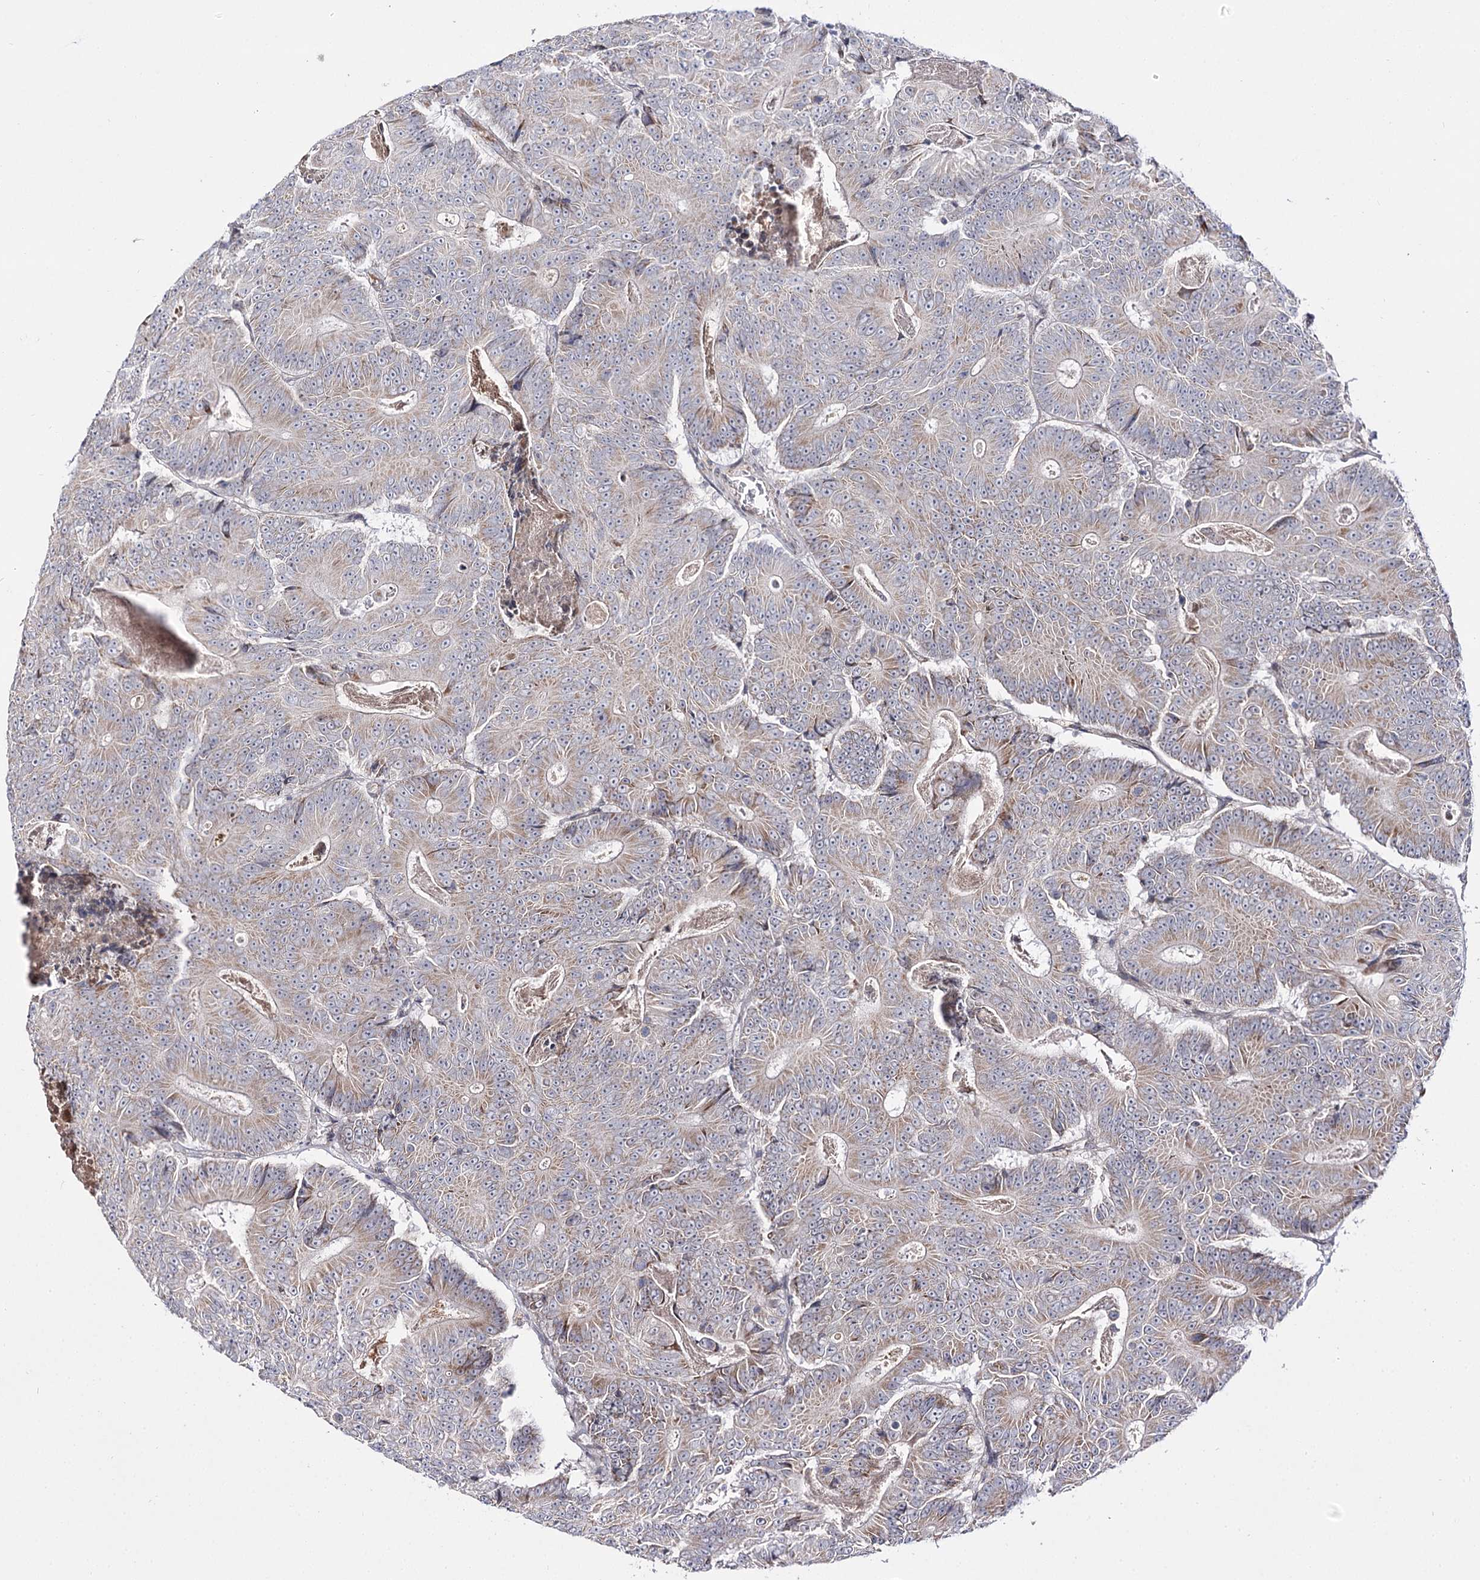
{"staining": {"intensity": "weak", "quantity": "<25%", "location": "cytoplasmic/membranous"}, "tissue": "colorectal cancer", "cell_type": "Tumor cells", "image_type": "cancer", "snomed": [{"axis": "morphology", "description": "Adenocarcinoma, NOS"}, {"axis": "topography", "description": "Colon"}], "caption": "High magnification brightfield microscopy of adenocarcinoma (colorectal) stained with DAB (3,3'-diaminobenzidine) (brown) and counterstained with hematoxylin (blue): tumor cells show no significant positivity.", "gene": "C11orf80", "patient": {"sex": "male", "age": 83}}